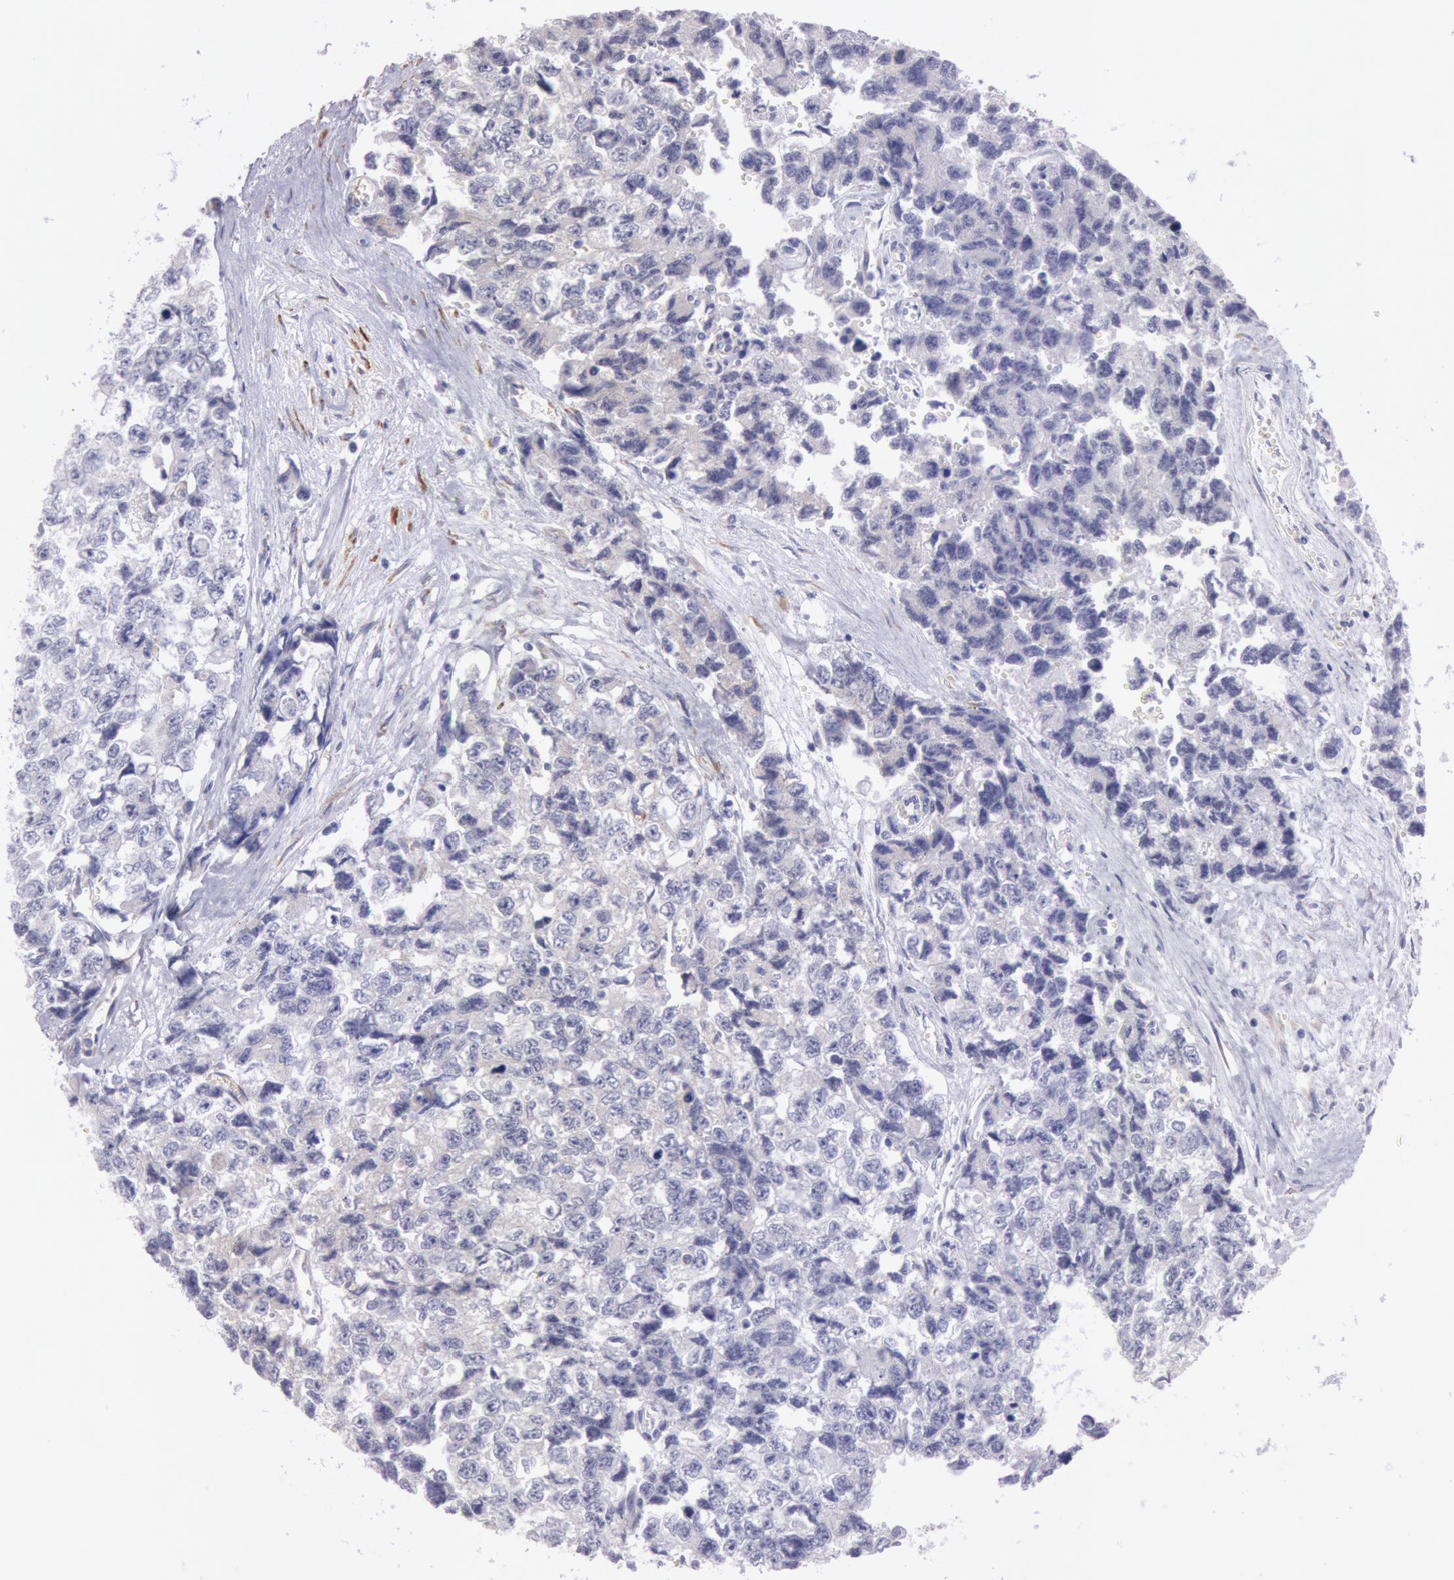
{"staining": {"intensity": "negative", "quantity": "none", "location": "none"}, "tissue": "testis cancer", "cell_type": "Tumor cells", "image_type": "cancer", "snomed": [{"axis": "morphology", "description": "Carcinoma, Embryonal, NOS"}, {"axis": "topography", "description": "Testis"}], "caption": "This is an IHC photomicrograph of embryonal carcinoma (testis). There is no staining in tumor cells.", "gene": "CIDEB", "patient": {"sex": "male", "age": 31}}